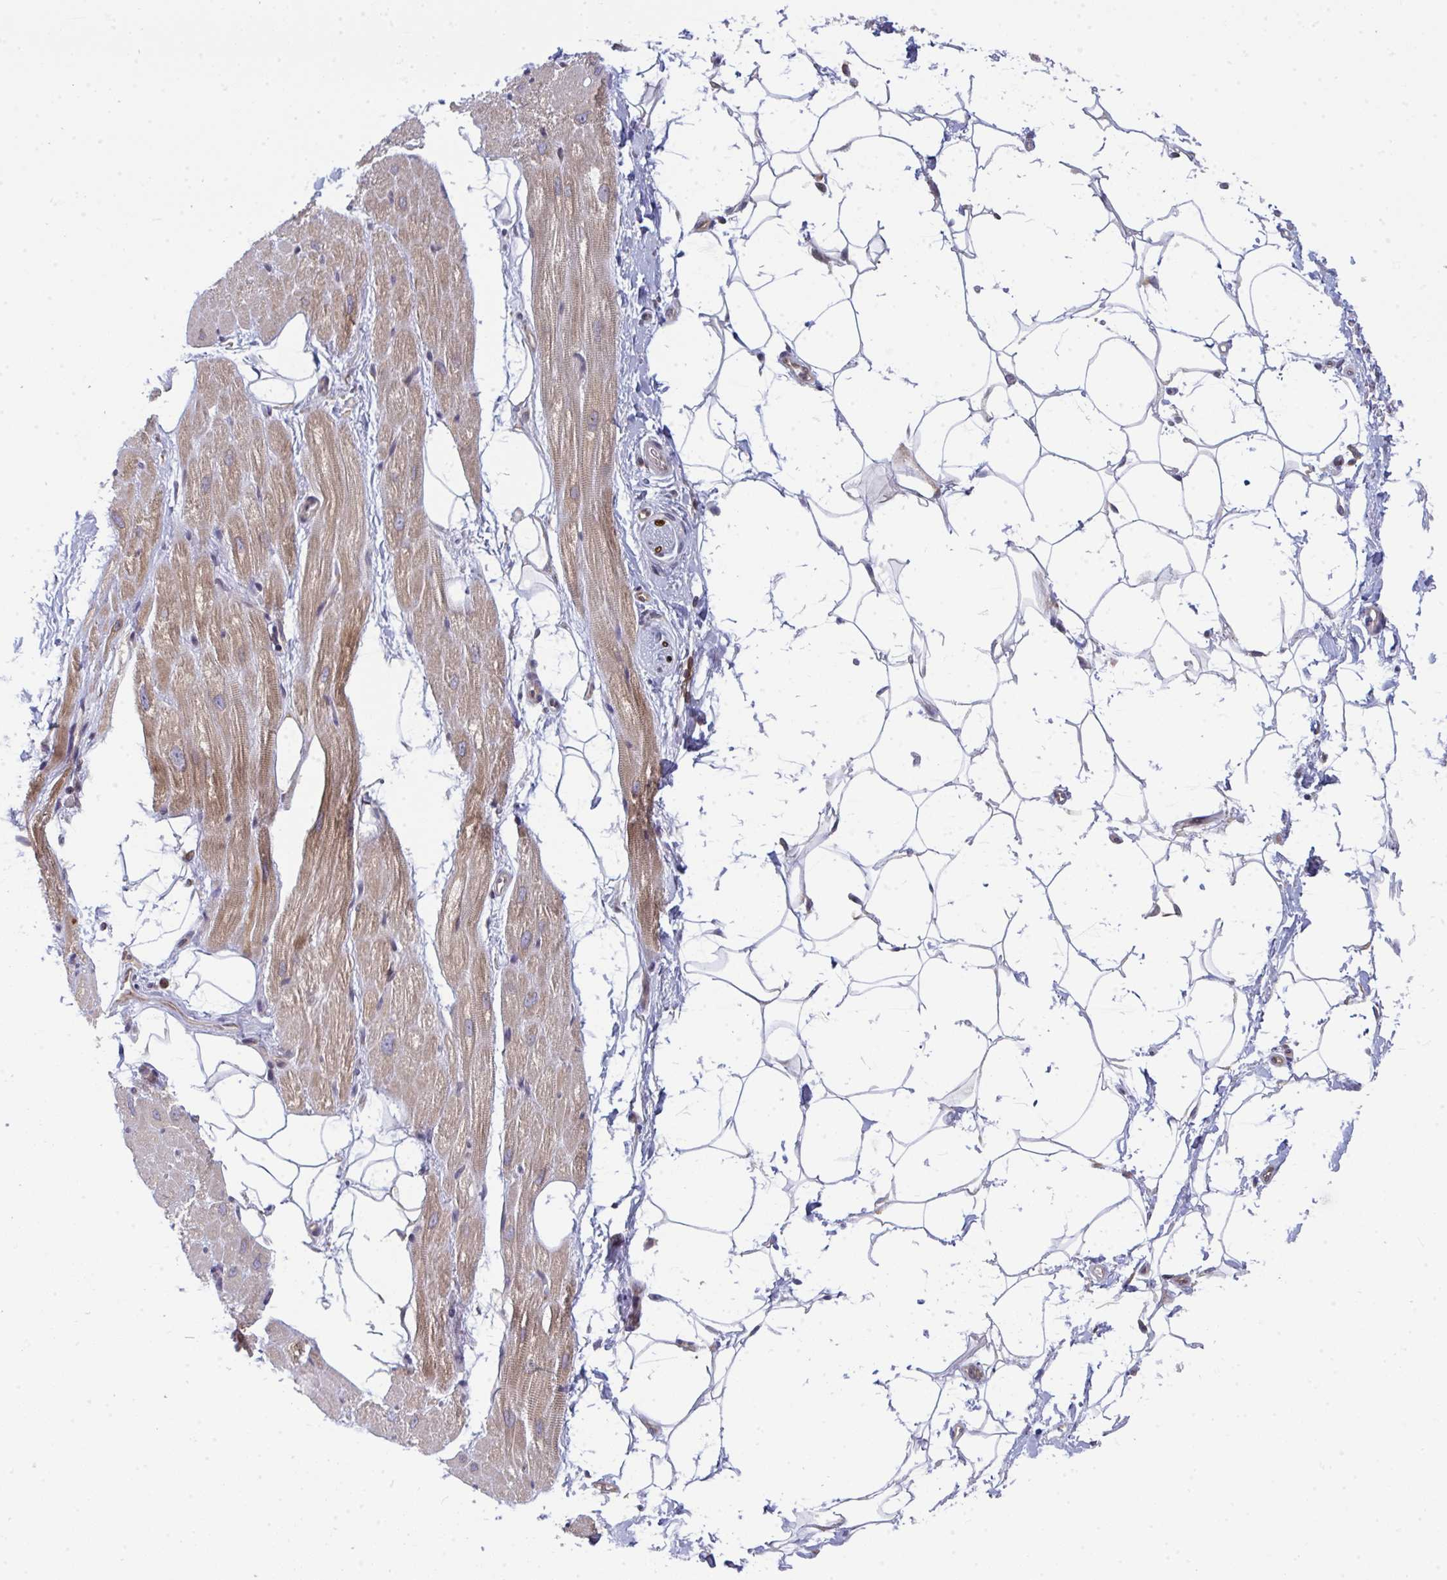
{"staining": {"intensity": "moderate", "quantity": "25%-75%", "location": "cytoplasmic/membranous"}, "tissue": "heart muscle", "cell_type": "Cardiomyocytes", "image_type": "normal", "snomed": [{"axis": "morphology", "description": "Normal tissue, NOS"}, {"axis": "topography", "description": "Heart"}], "caption": "Immunohistochemistry (IHC) of unremarkable human heart muscle exhibits medium levels of moderate cytoplasmic/membranous staining in approximately 25%-75% of cardiomyocytes.", "gene": "LYSMD4", "patient": {"sex": "male", "age": 62}}